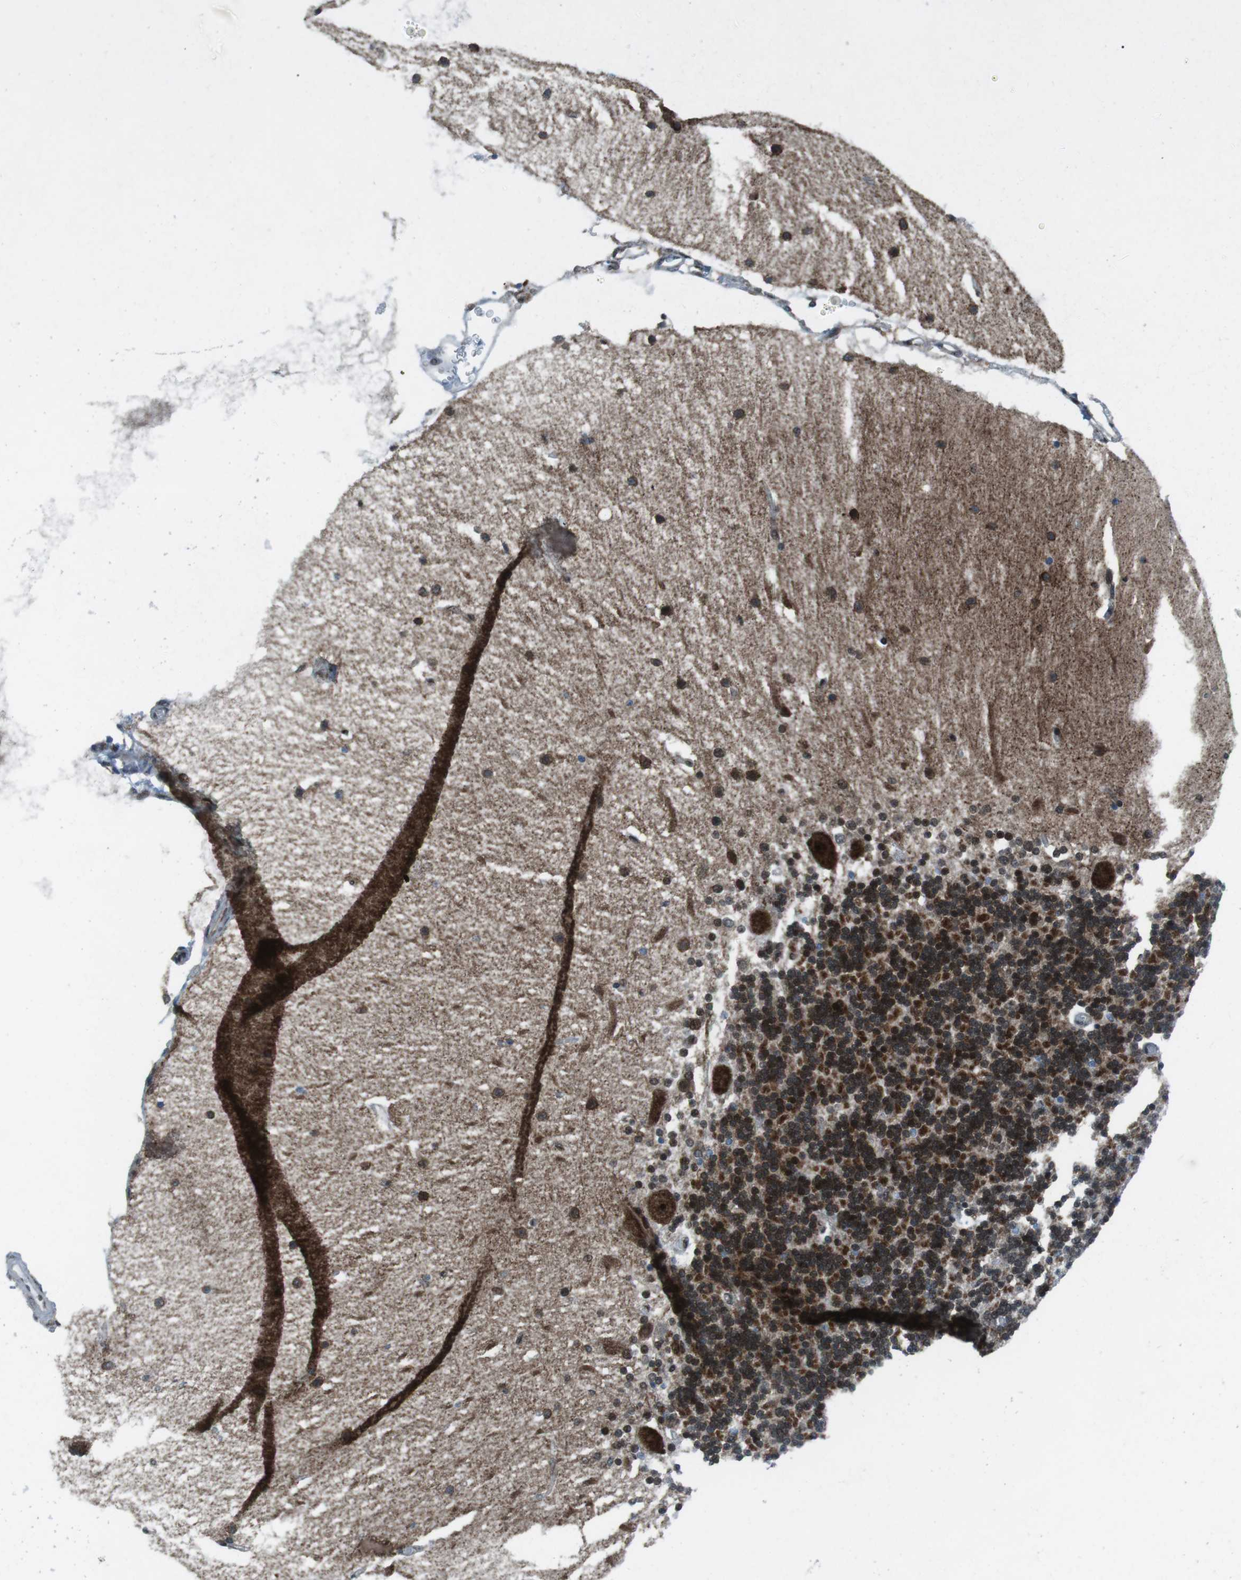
{"staining": {"intensity": "moderate", "quantity": ">75%", "location": "cytoplasmic/membranous,nuclear"}, "tissue": "cerebellum", "cell_type": "Cells in granular layer", "image_type": "normal", "snomed": [{"axis": "morphology", "description": "Normal tissue, NOS"}, {"axis": "topography", "description": "Cerebellum"}], "caption": "A photomicrograph showing moderate cytoplasmic/membranous,nuclear positivity in about >75% of cells in granular layer in normal cerebellum, as visualized by brown immunohistochemical staining.", "gene": "CSNK1D", "patient": {"sex": "female", "age": 54}}